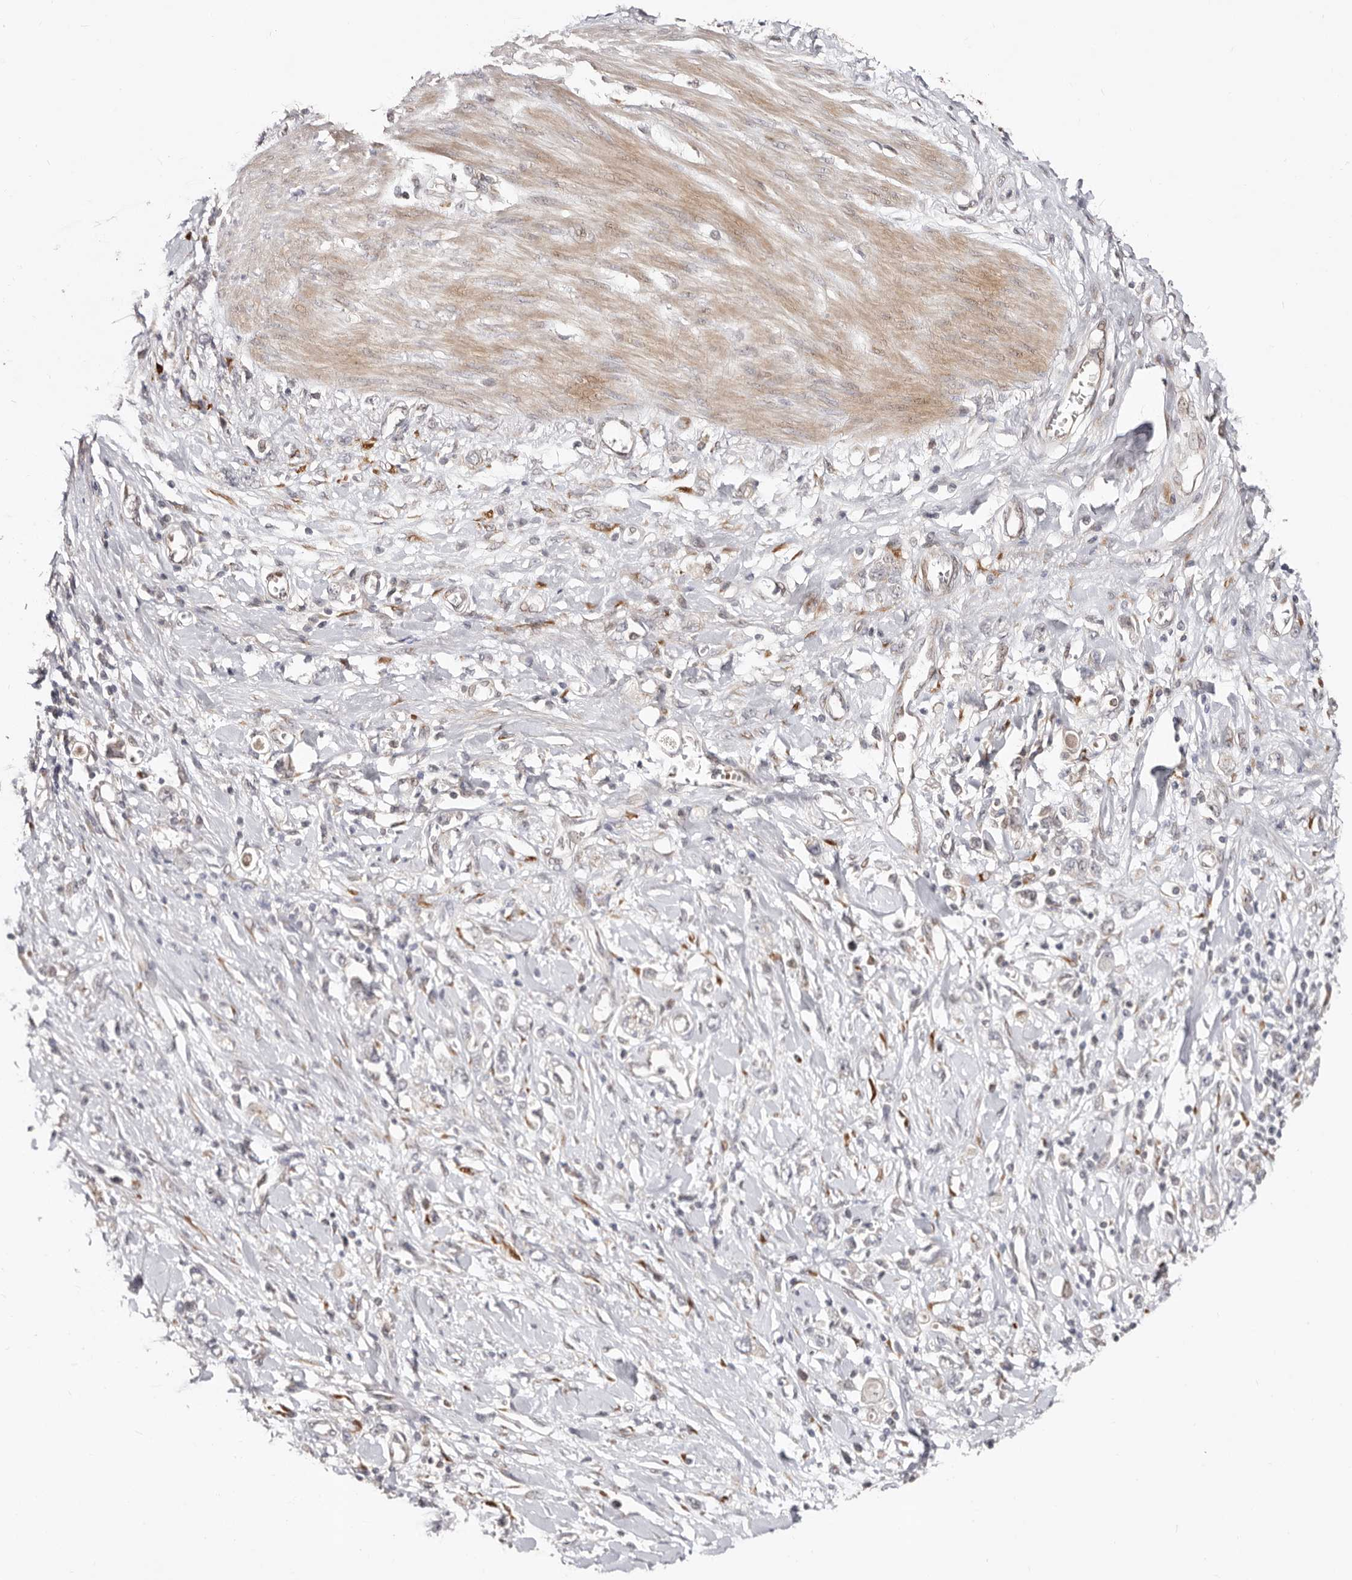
{"staining": {"intensity": "negative", "quantity": "none", "location": "none"}, "tissue": "stomach cancer", "cell_type": "Tumor cells", "image_type": "cancer", "snomed": [{"axis": "morphology", "description": "Adenocarcinoma, NOS"}, {"axis": "topography", "description": "Stomach"}], "caption": "This is an IHC histopathology image of human stomach cancer (adenocarcinoma). There is no staining in tumor cells.", "gene": "SRCAP", "patient": {"sex": "female", "age": 76}}